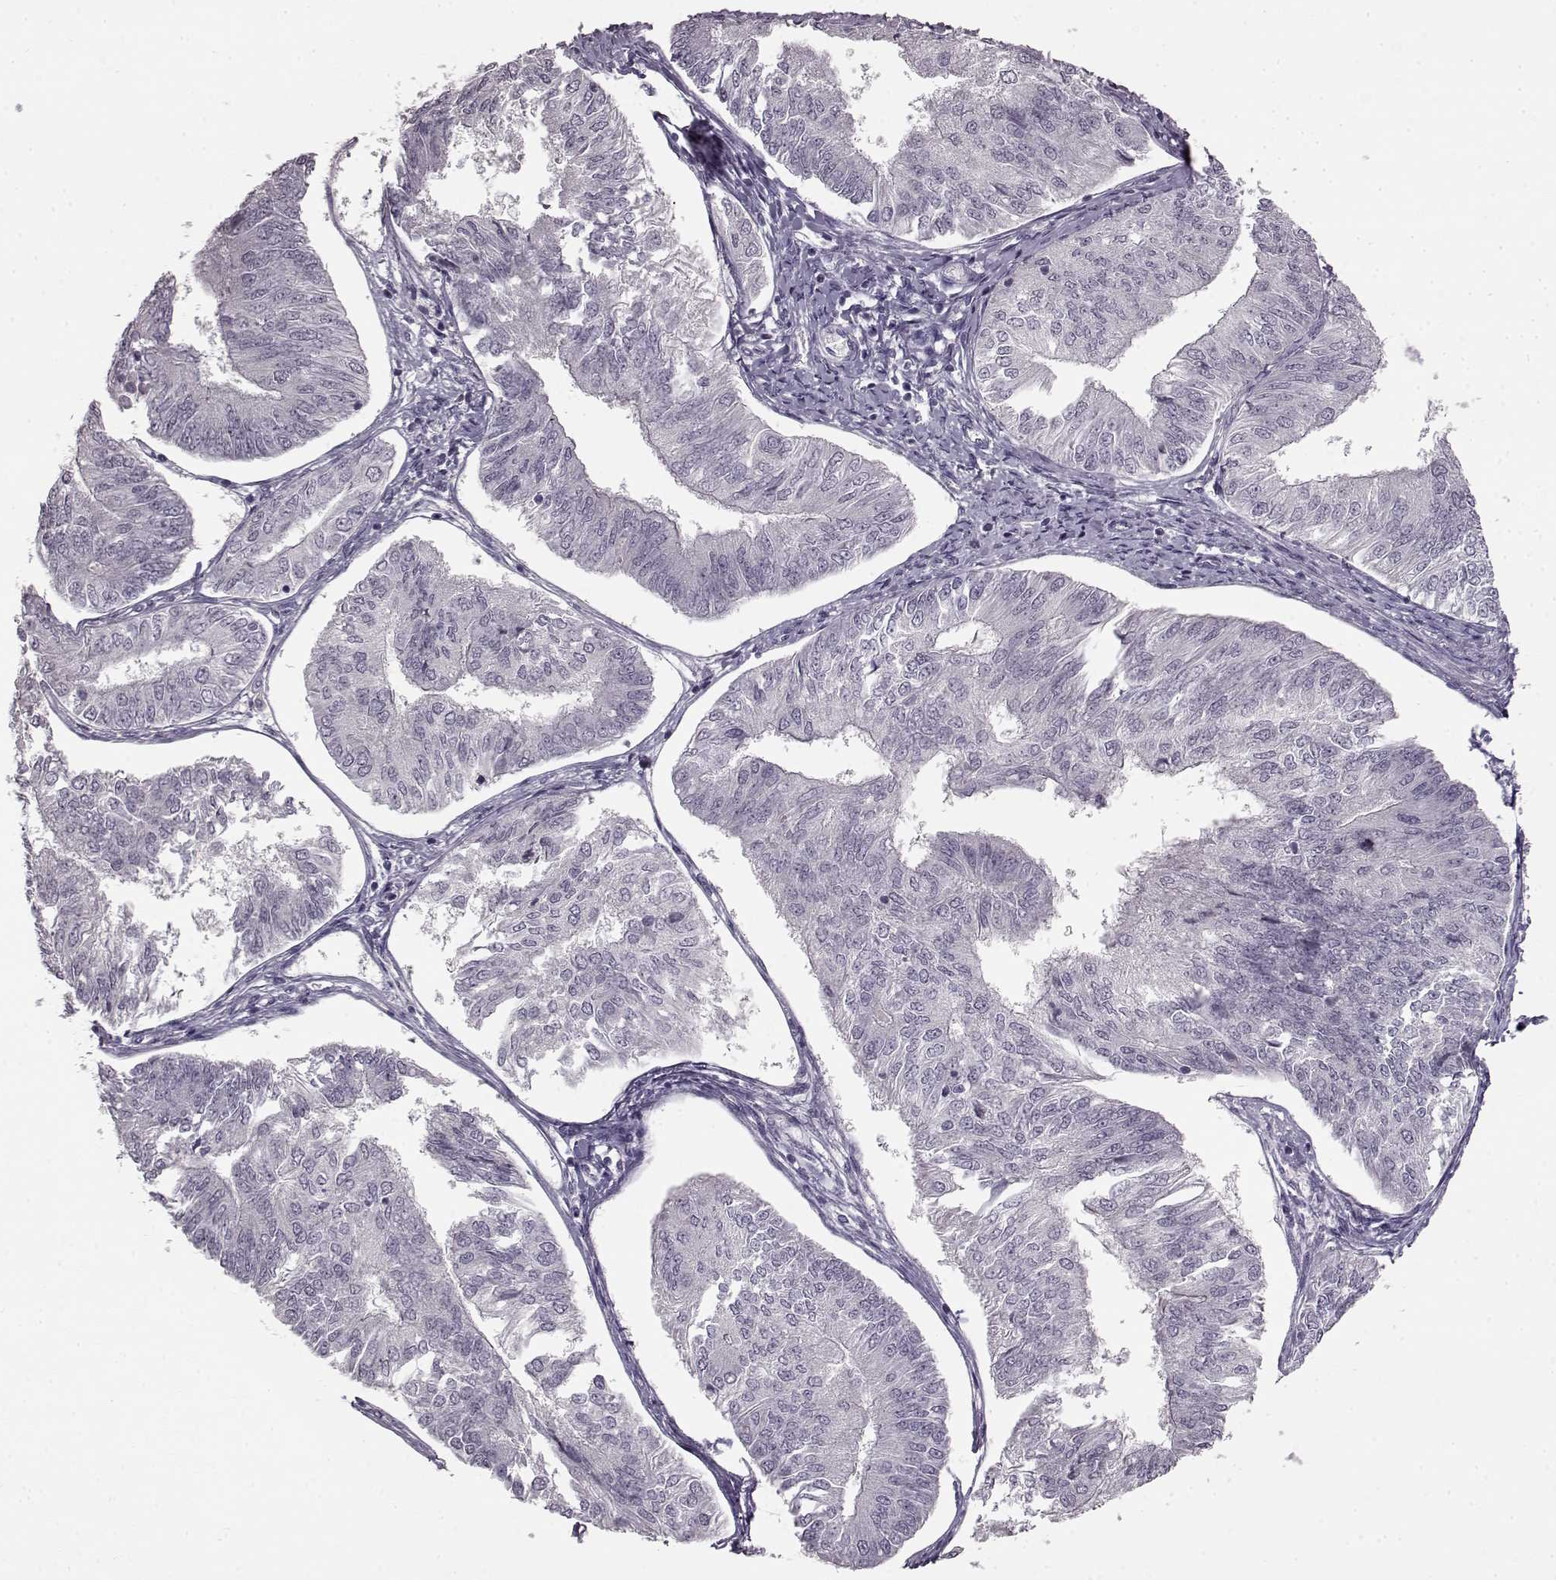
{"staining": {"intensity": "negative", "quantity": "none", "location": "none"}, "tissue": "endometrial cancer", "cell_type": "Tumor cells", "image_type": "cancer", "snomed": [{"axis": "morphology", "description": "Adenocarcinoma, NOS"}, {"axis": "topography", "description": "Endometrium"}], "caption": "There is no significant positivity in tumor cells of adenocarcinoma (endometrial).", "gene": "LHB", "patient": {"sex": "female", "age": 58}}